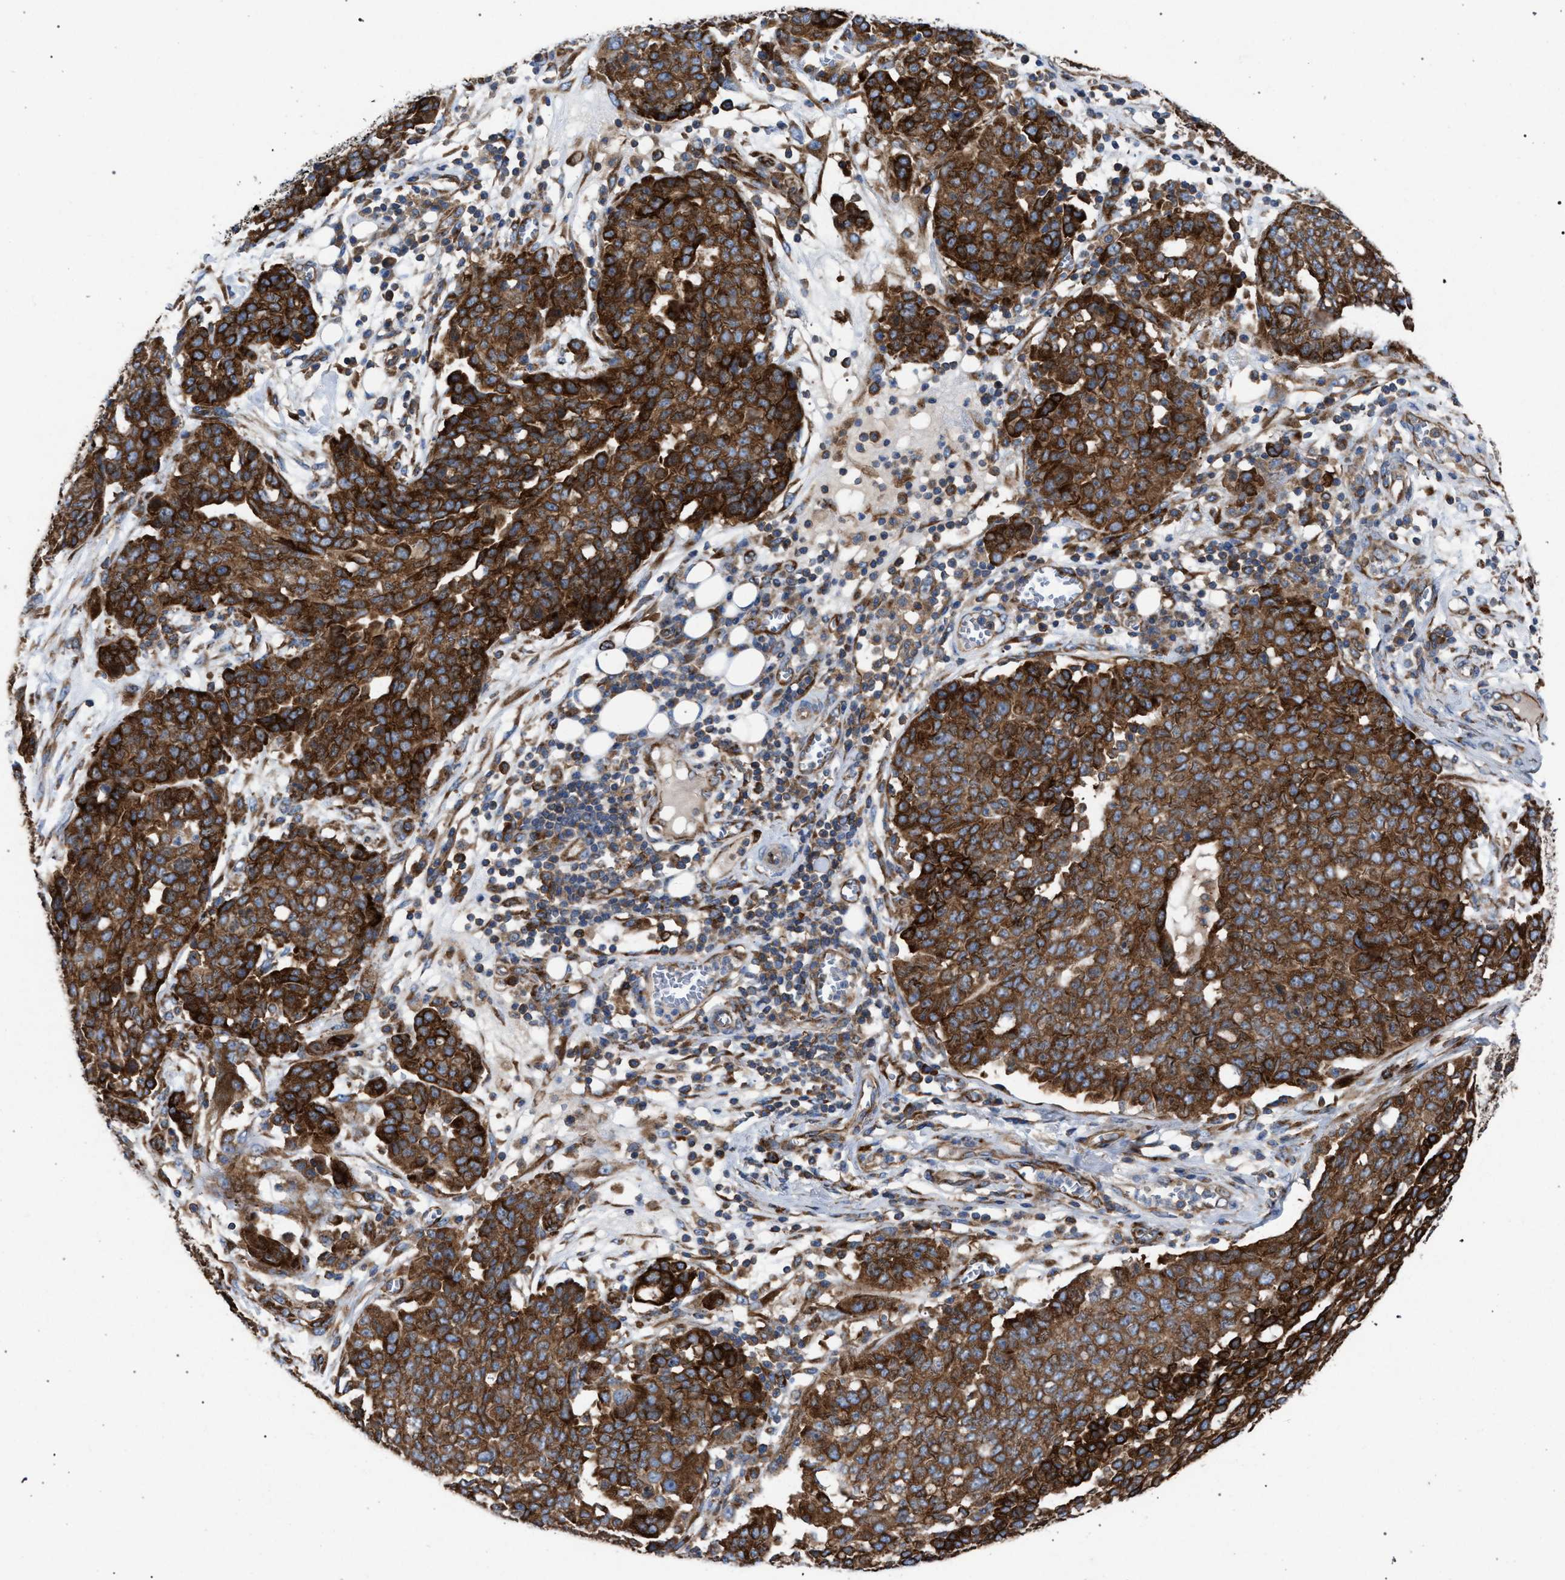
{"staining": {"intensity": "strong", "quantity": ">75%", "location": "cytoplasmic/membranous"}, "tissue": "ovarian cancer", "cell_type": "Tumor cells", "image_type": "cancer", "snomed": [{"axis": "morphology", "description": "Cystadenocarcinoma, serous, NOS"}, {"axis": "topography", "description": "Soft tissue"}, {"axis": "topography", "description": "Ovary"}], "caption": "Strong cytoplasmic/membranous protein positivity is appreciated in approximately >75% of tumor cells in ovarian cancer (serous cystadenocarcinoma).", "gene": "CDR2L", "patient": {"sex": "female", "age": 57}}